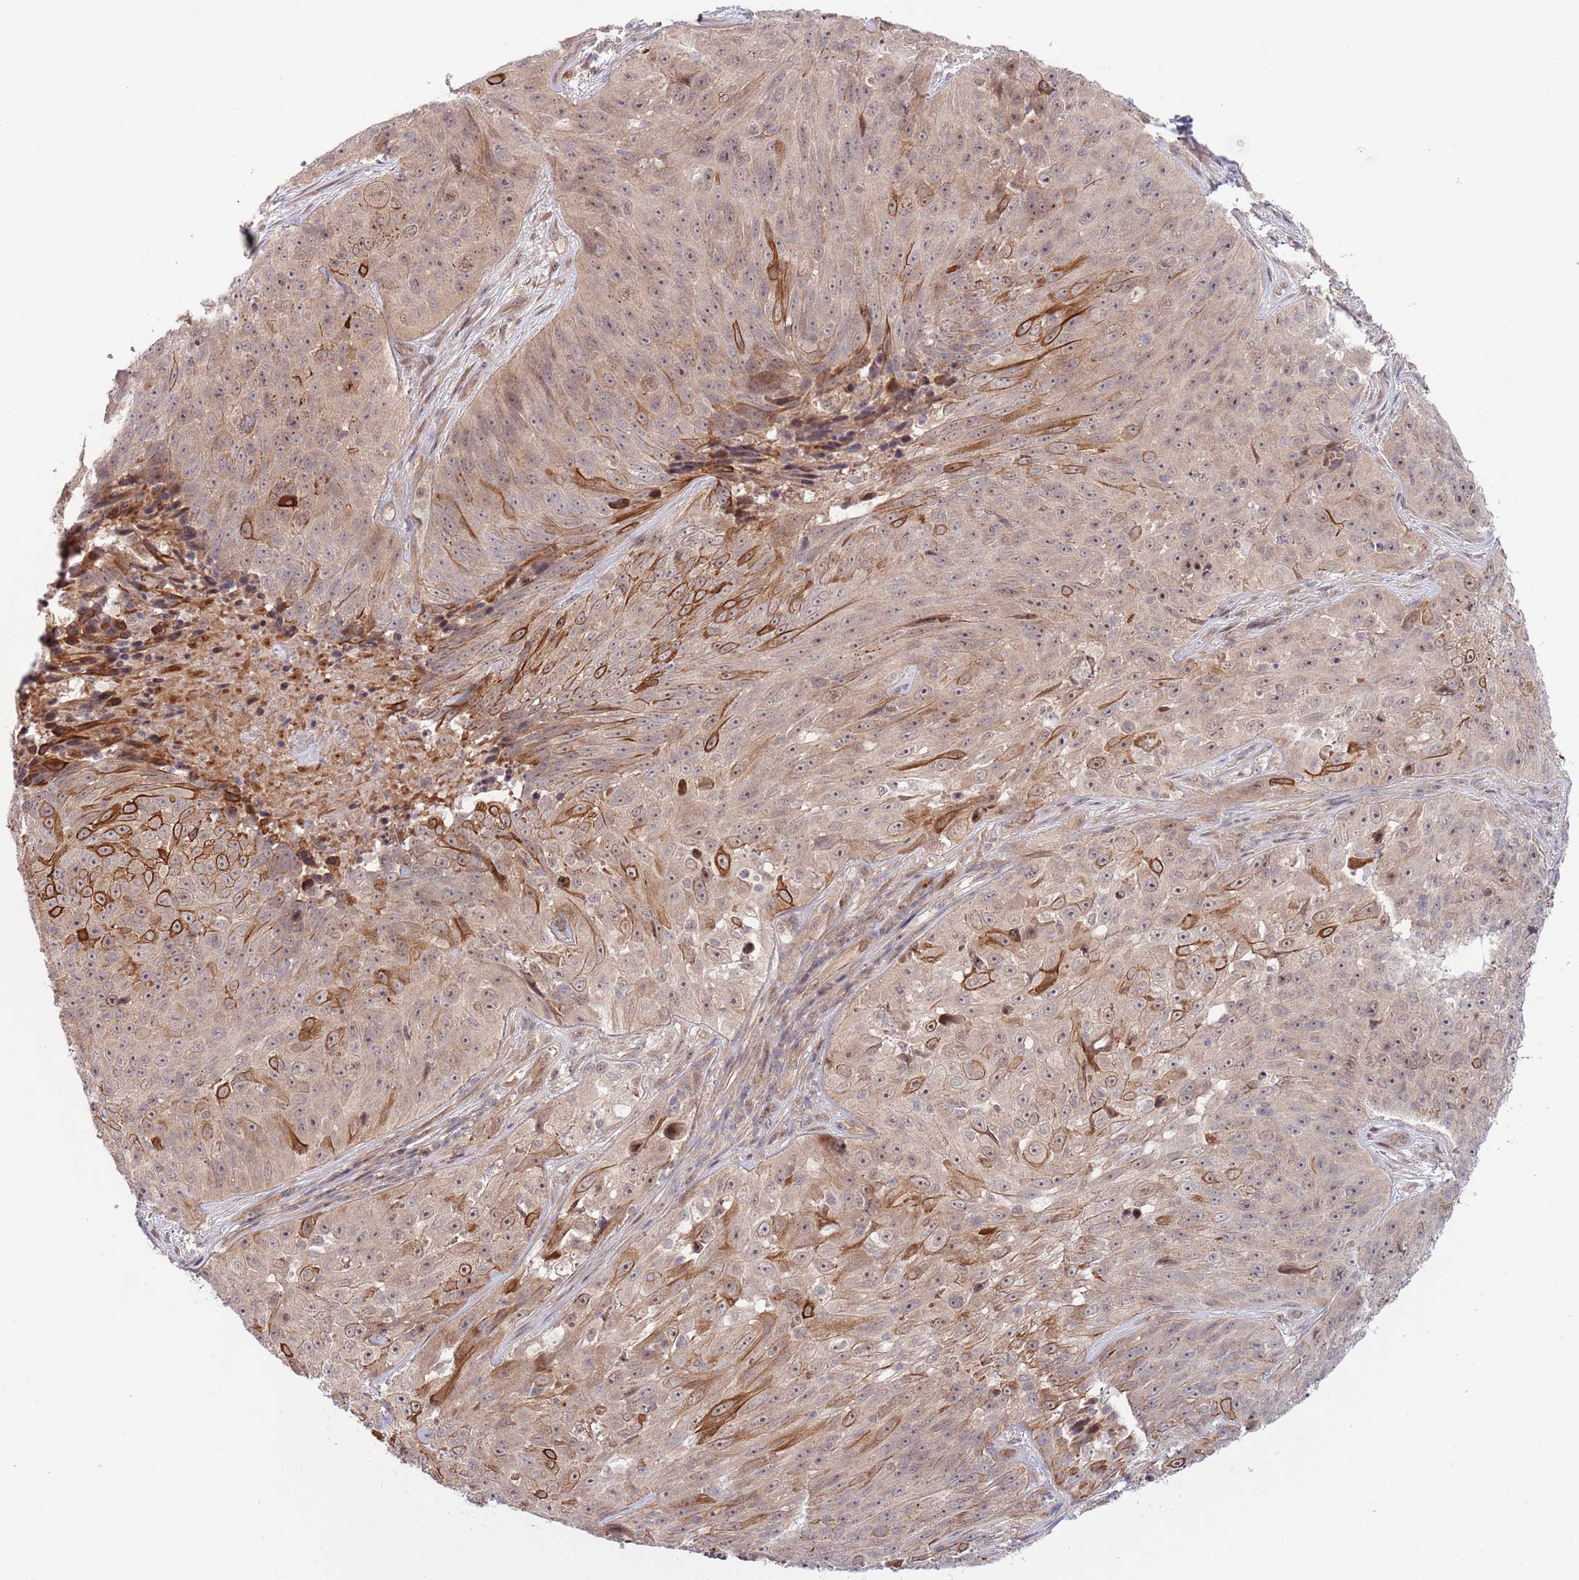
{"staining": {"intensity": "strong", "quantity": "<25%", "location": "cytoplasmic/membranous"}, "tissue": "skin cancer", "cell_type": "Tumor cells", "image_type": "cancer", "snomed": [{"axis": "morphology", "description": "Squamous cell carcinoma, NOS"}, {"axis": "topography", "description": "Skin"}], "caption": "An IHC histopathology image of tumor tissue is shown. Protein staining in brown highlights strong cytoplasmic/membranous positivity in skin cancer within tumor cells. Nuclei are stained in blue.", "gene": "PRR16", "patient": {"sex": "female", "age": 87}}